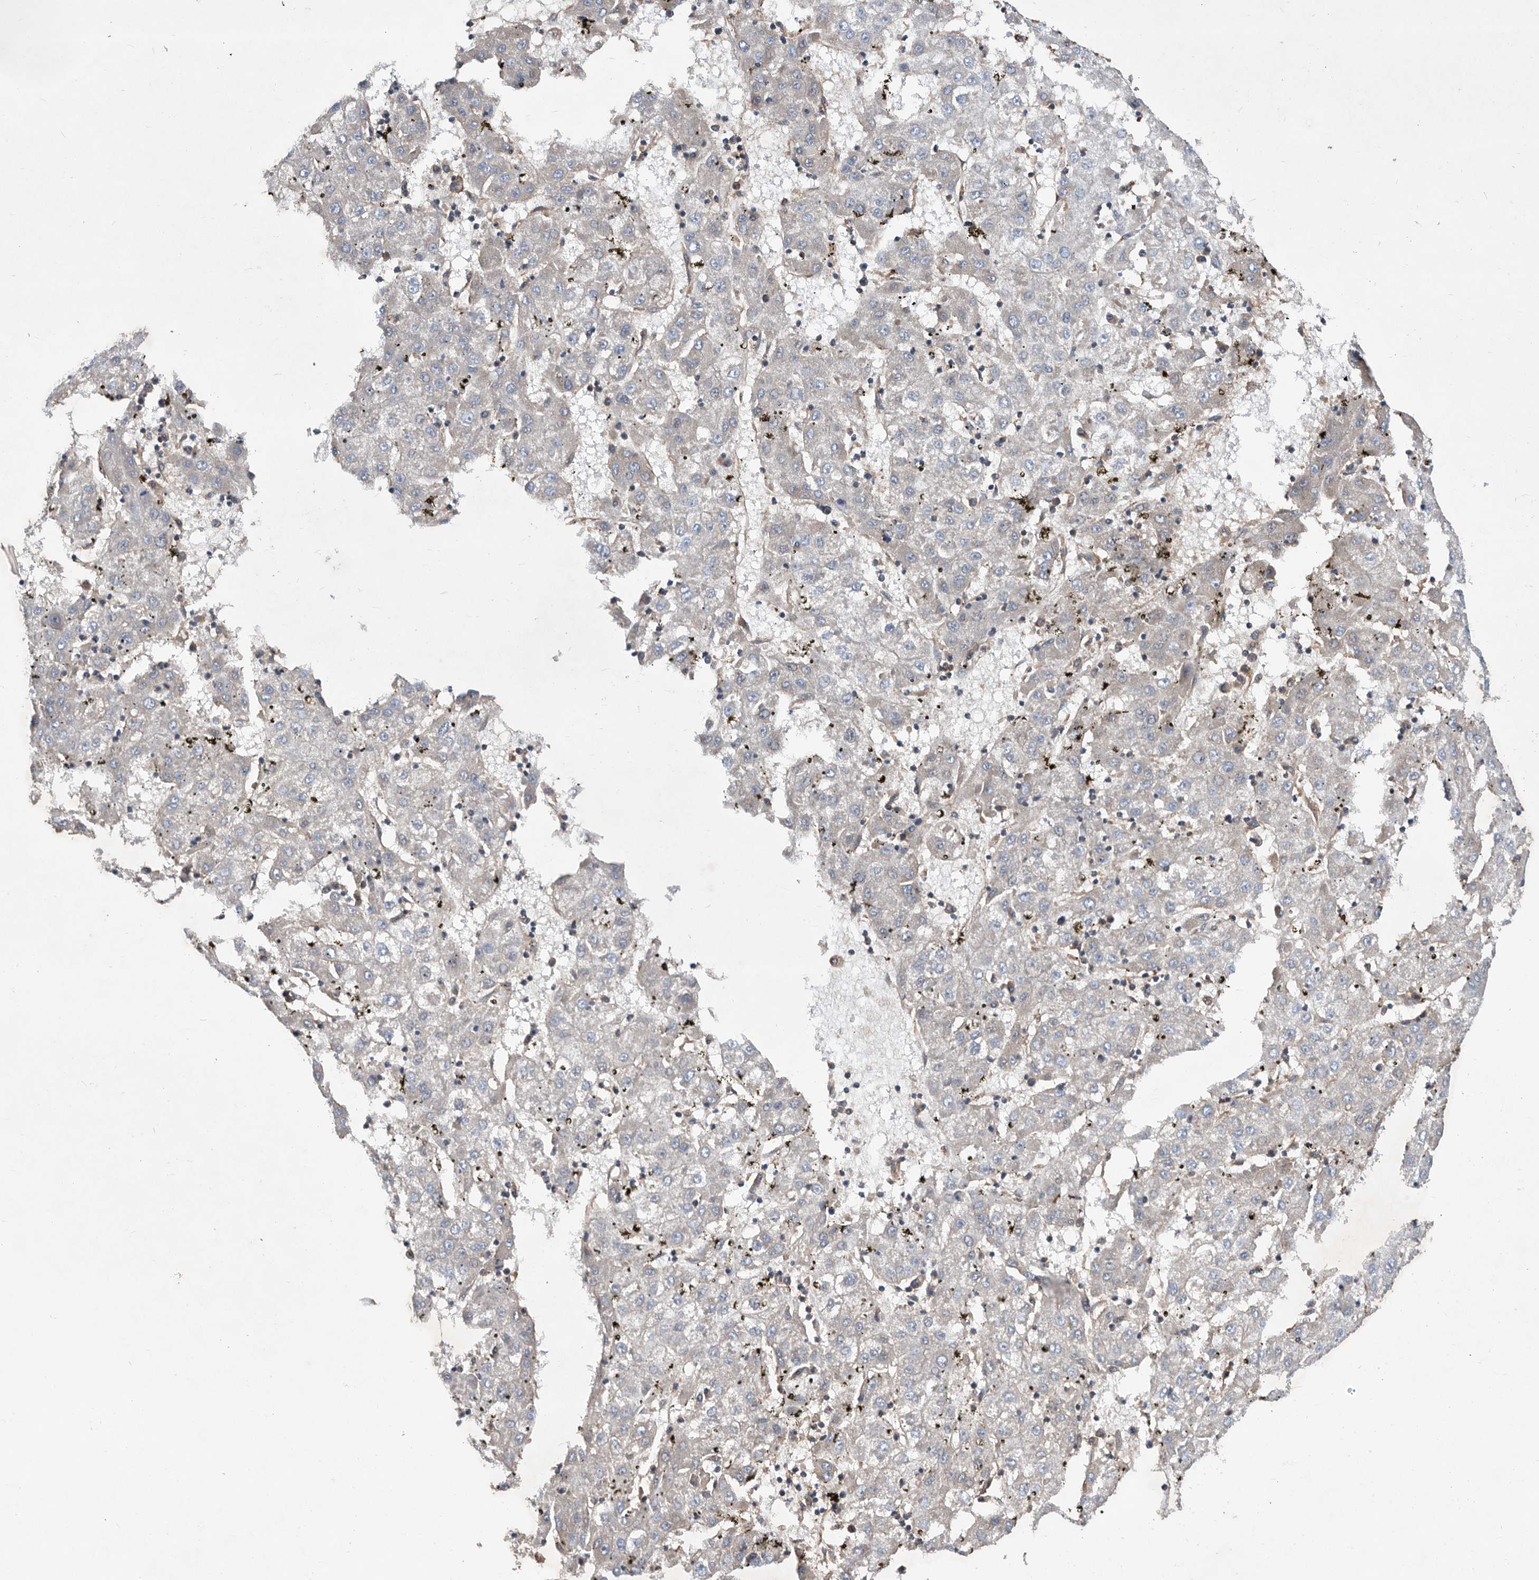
{"staining": {"intensity": "negative", "quantity": "none", "location": "none"}, "tissue": "liver cancer", "cell_type": "Tumor cells", "image_type": "cancer", "snomed": [{"axis": "morphology", "description": "Carcinoma, Hepatocellular, NOS"}, {"axis": "topography", "description": "Liver"}], "caption": "High magnification brightfield microscopy of hepatocellular carcinoma (liver) stained with DAB (3,3'-diaminobenzidine) (brown) and counterstained with hematoxylin (blue): tumor cells show no significant expression. (Stains: DAB (3,3'-diaminobenzidine) immunohistochemistry (IHC) with hematoxylin counter stain, Microscopy: brightfield microscopy at high magnification).", "gene": "ATP13A3", "patient": {"sex": "male", "age": 72}}